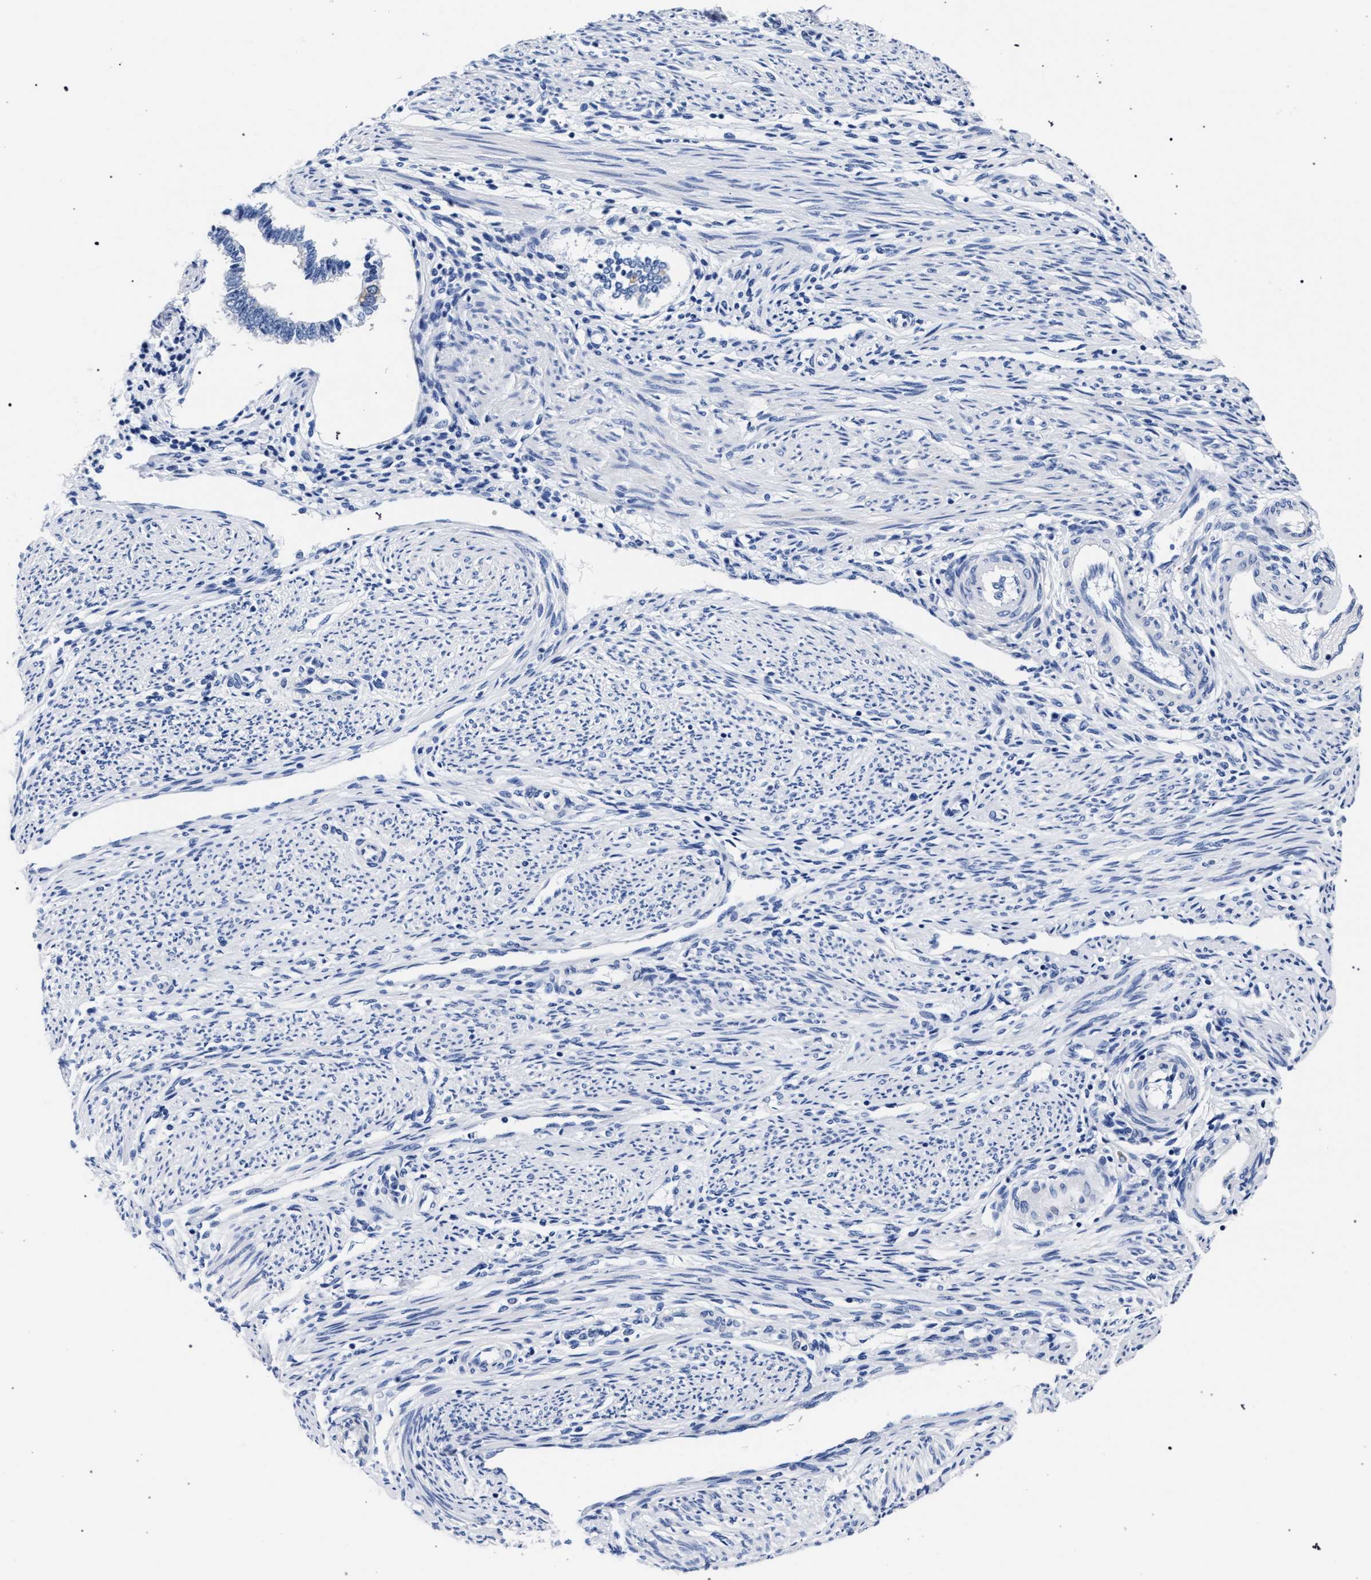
{"staining": {"intensity": "negative", "quantity": "none", "location": "none"}, "tissue": "endometrium", "cell_type": "Cells in endometrial stroma", "image_type": "normal", "snomed": [{"axis": "morphology", "description": "Normal tissue, NOS"}, {"axis": "topography", "description": "Endometrium"}], "caption": "Cells in endometrial stroma show no significant protein positivity in normal endometrium. (Stains: DAB (3,3'-diaminobenzidine) IHC with hematoxylin counter stain, Microscopy: brightfield microscopy at high magnification).", "gene": "AKAP4", "patient": {"sex": "female", "age": 42}}